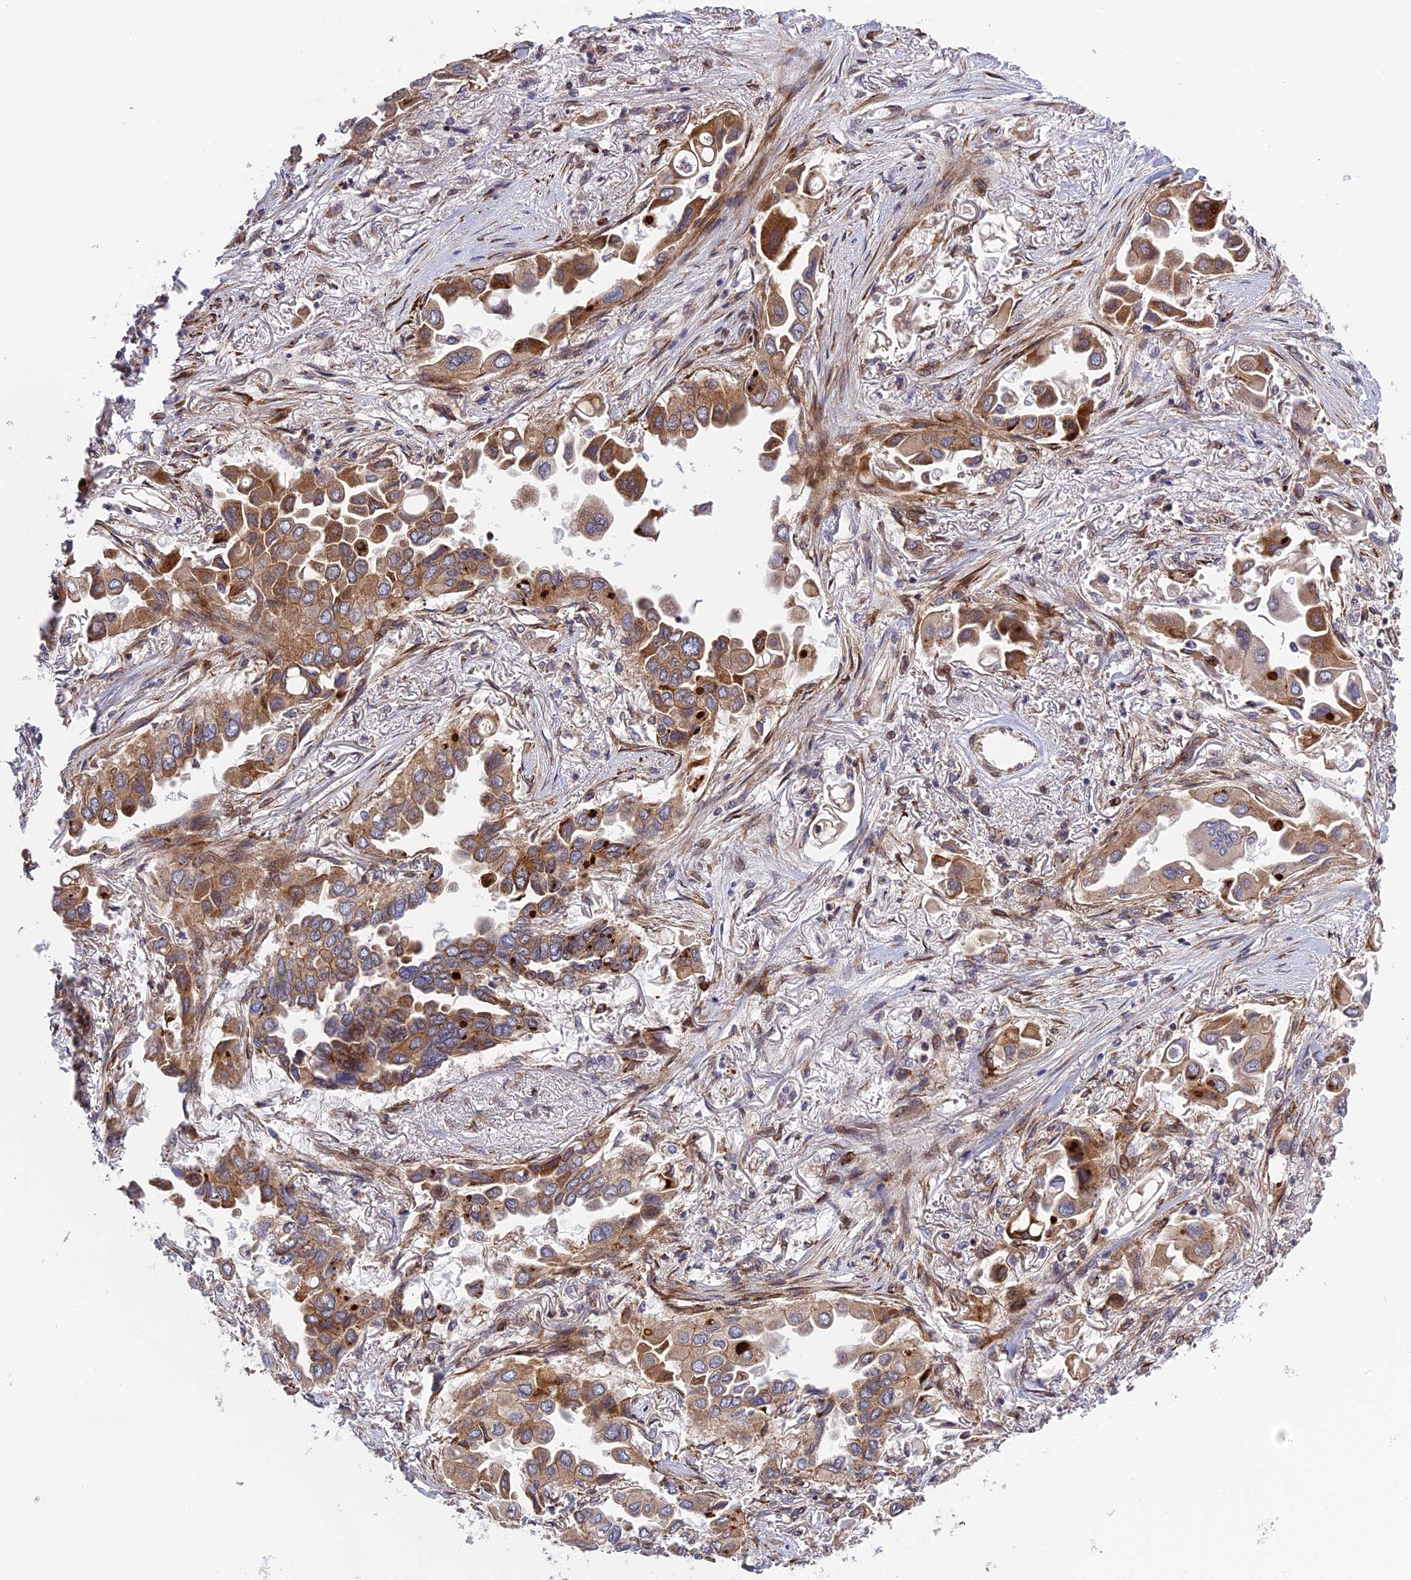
{"staining": {"intensity": "moderate", "quantity": ">75%", "location": "cytoplasmic/membranous"}, "tissue": "lung cancer", "cell_type": "Tumor cells", "image_type": "cancer", "snomed": [{"axis": "morphology", "description": "Adenocarcinoma, NOS"}, {"axis": "topography", "description": "Lung"}], "caption": "Immunohistochemical staining of lung adenocarcinoma displays medium levels of moderate cytoplasmic/membranous protein staining in approximately >75% of tumor cells. The protein is shown in brown color, while the nuclei are stained blue.", "gene": "DDX60L", "patient": {"sex": "female", "age": 76}}